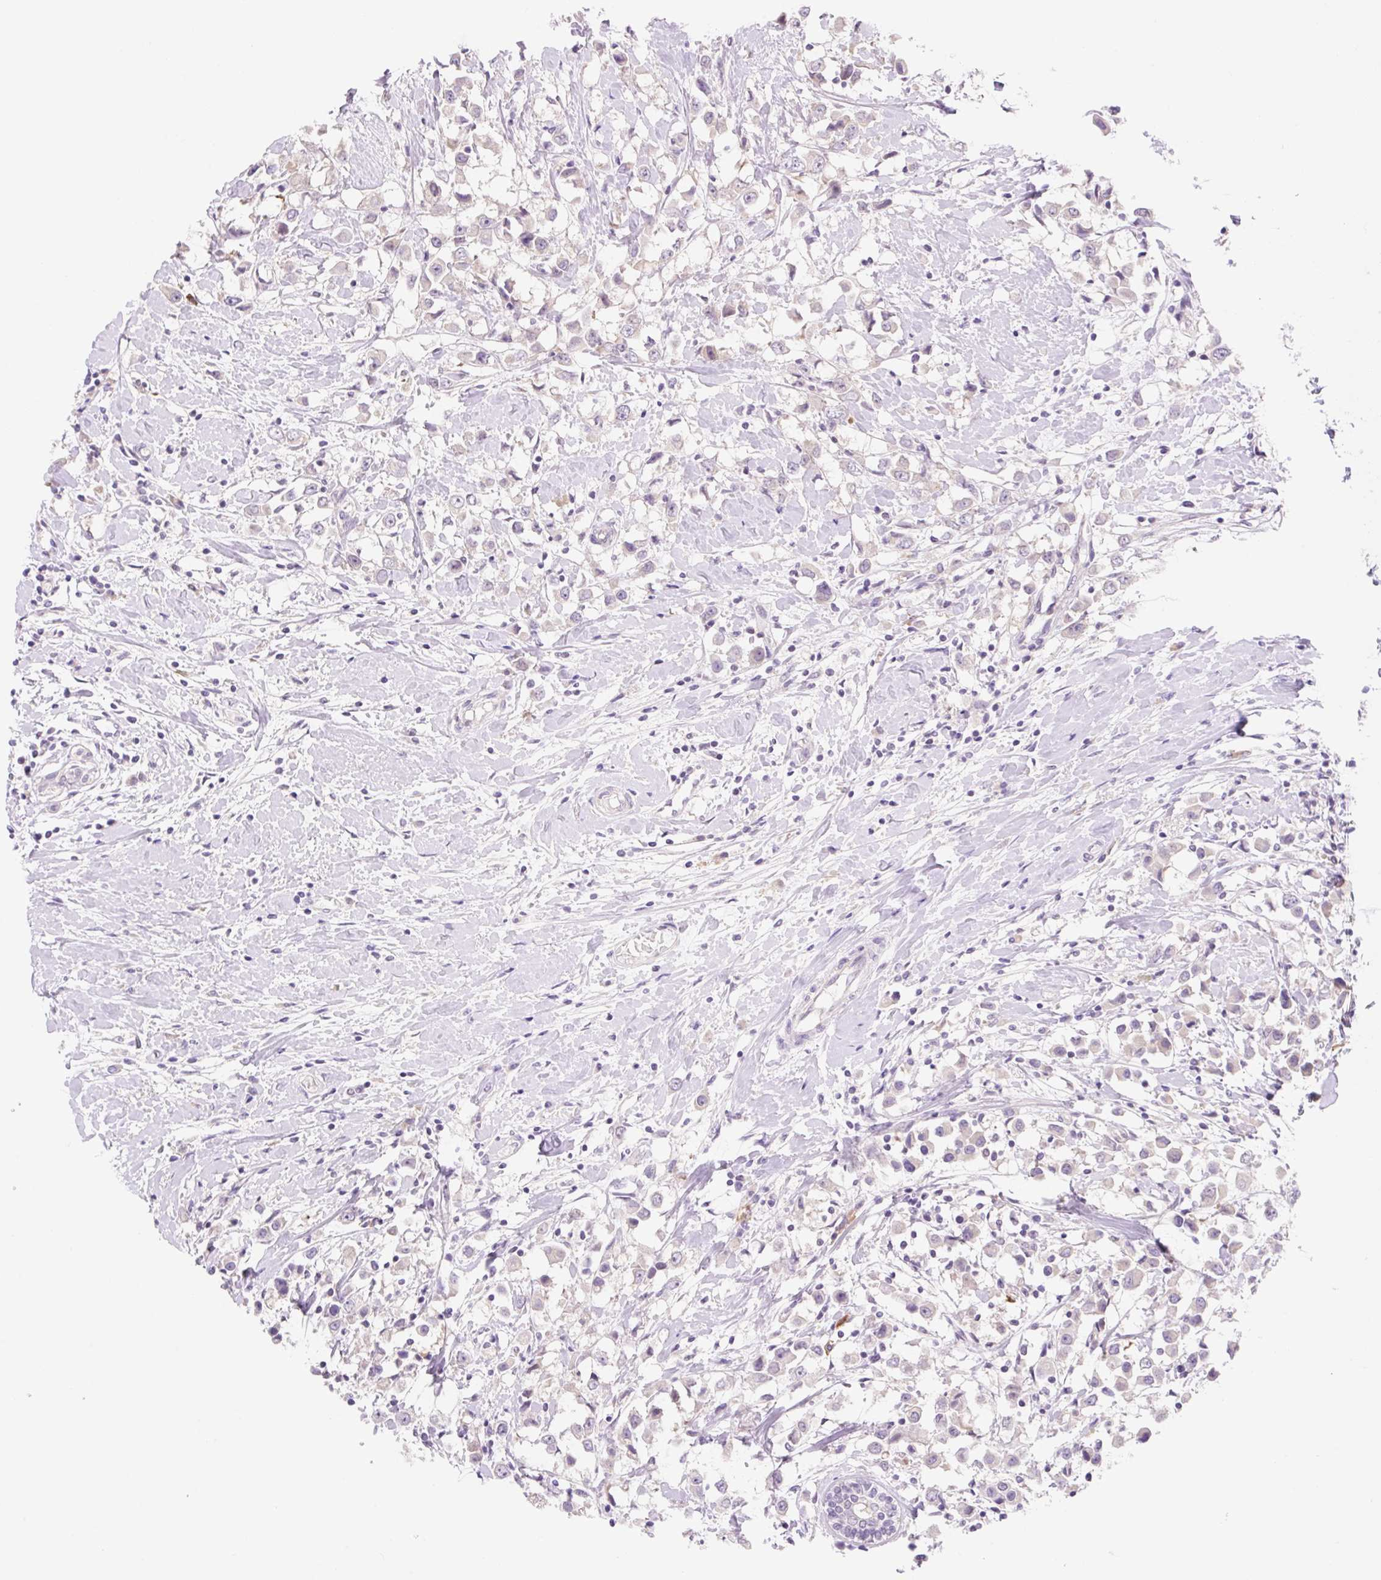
{"staining": {"intensity": "negative", "quantity": "none", "location": "none"}, "tissue": "breast cancer", "cell_type": "Tumor cells", "image_type": "cancer", "snomed": [{"axis": "morphology", "description": "Duct carcinoma"}, {"axis": "topography", "description": "Breast"}], "caption": "IHC image of human breast infiltrating ductal carcinoma stained for a protein (brown), which reveals no positivity in tumor cells. (DAB (3,3'-diaminobenzidine) IHC with hematoxylin counter stain).", "gene": "CELF6", "patient": {"sex": "female", "age": 61}}